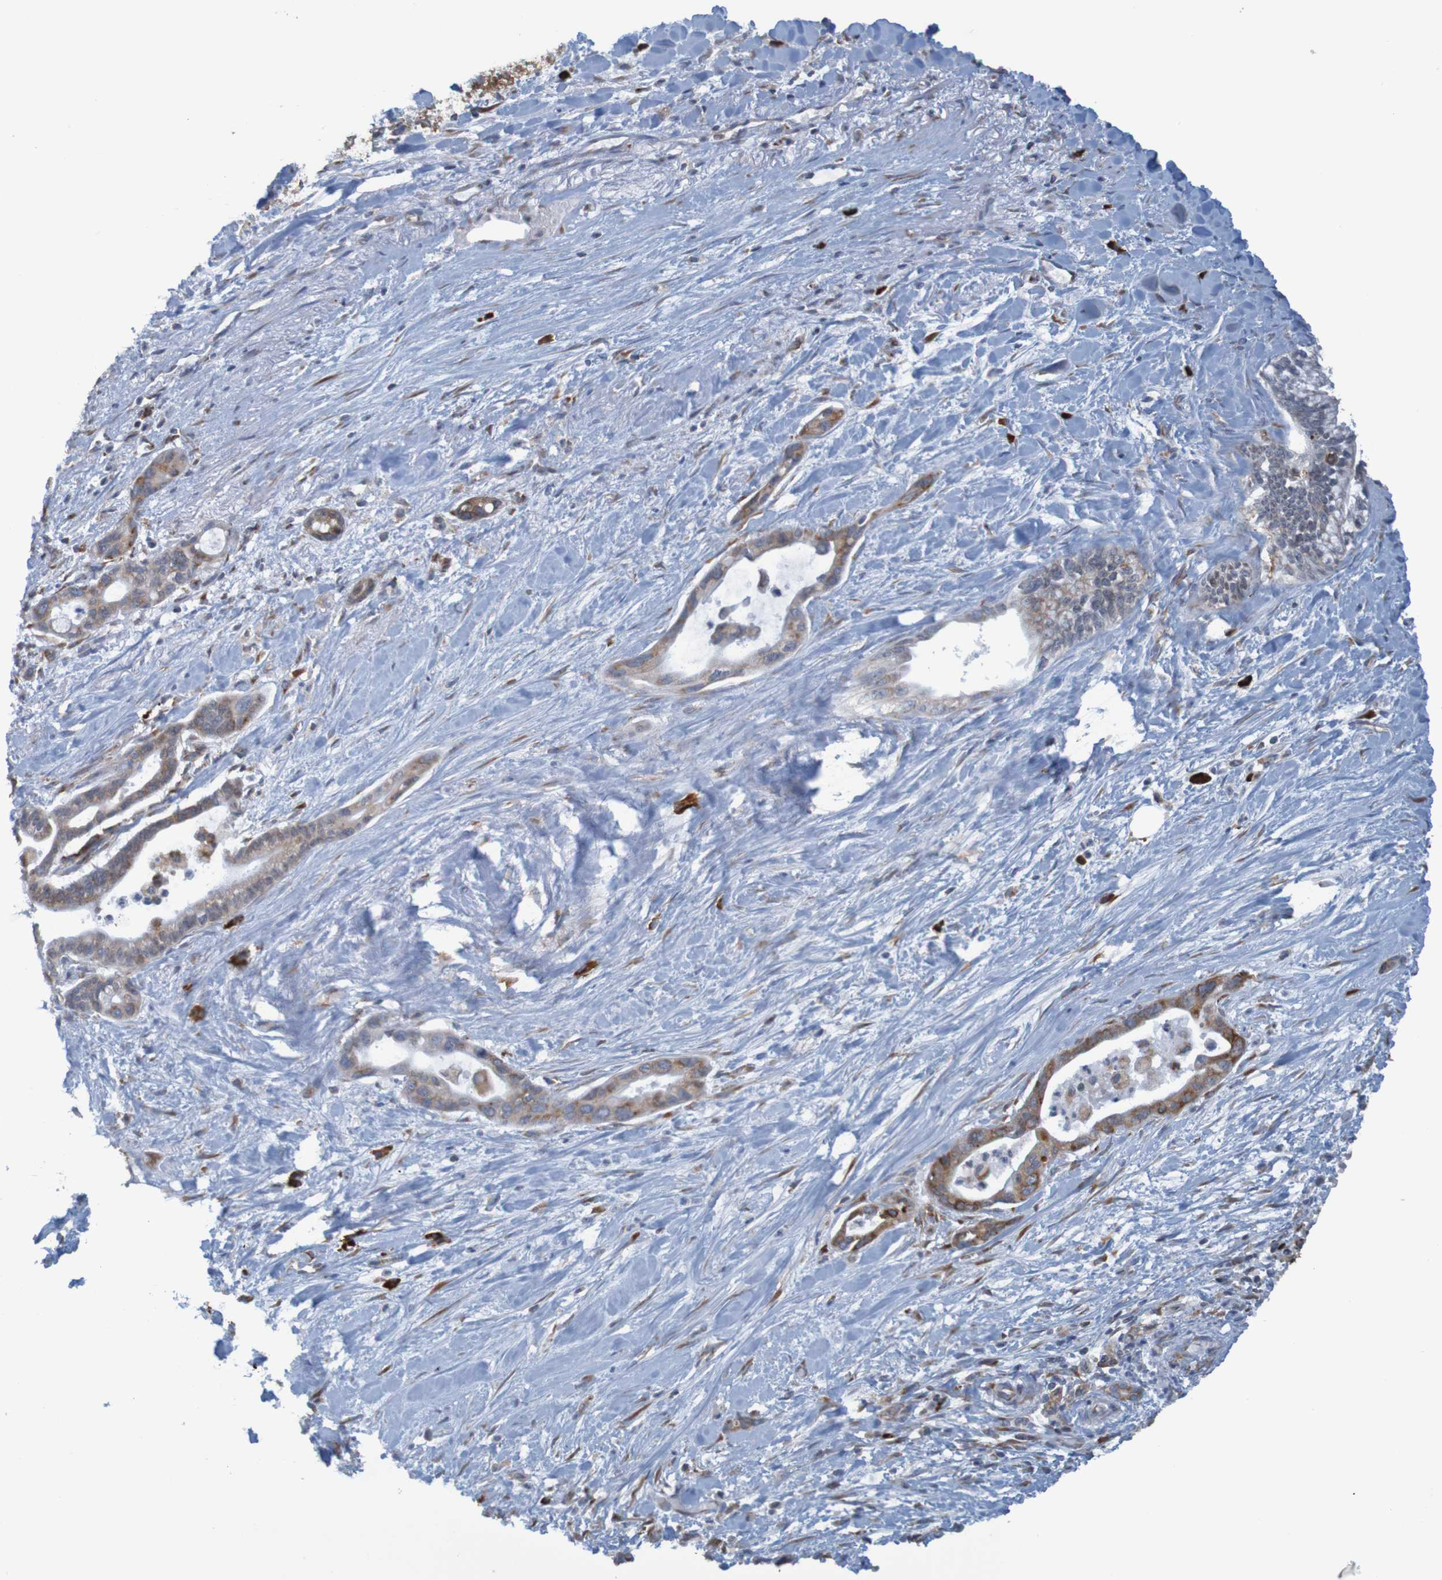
{"staining": {"intensity": "weak", "quantity": ">75%", "location": "cytoplasmic/membranous"}, "tissue": "pancreatic cancer", "cell_type": "Tumor cells", "image_type": "cancer", "snomed": [{"axis": "morphology", "description": "Adenocarcinoma, NOS"}, {"axis": "topography", "description": "Pancreas"}], "caption": "DAB (3,3'-diaminobenzidine) immunohistochemical staining of adenocarcinoma (pancreatic) shows weak cytoplasmic/membranous protein expression in about >75% of tumor cells.", "gene": "SSR1", "patient": {"sex": "male", "age": 70}}